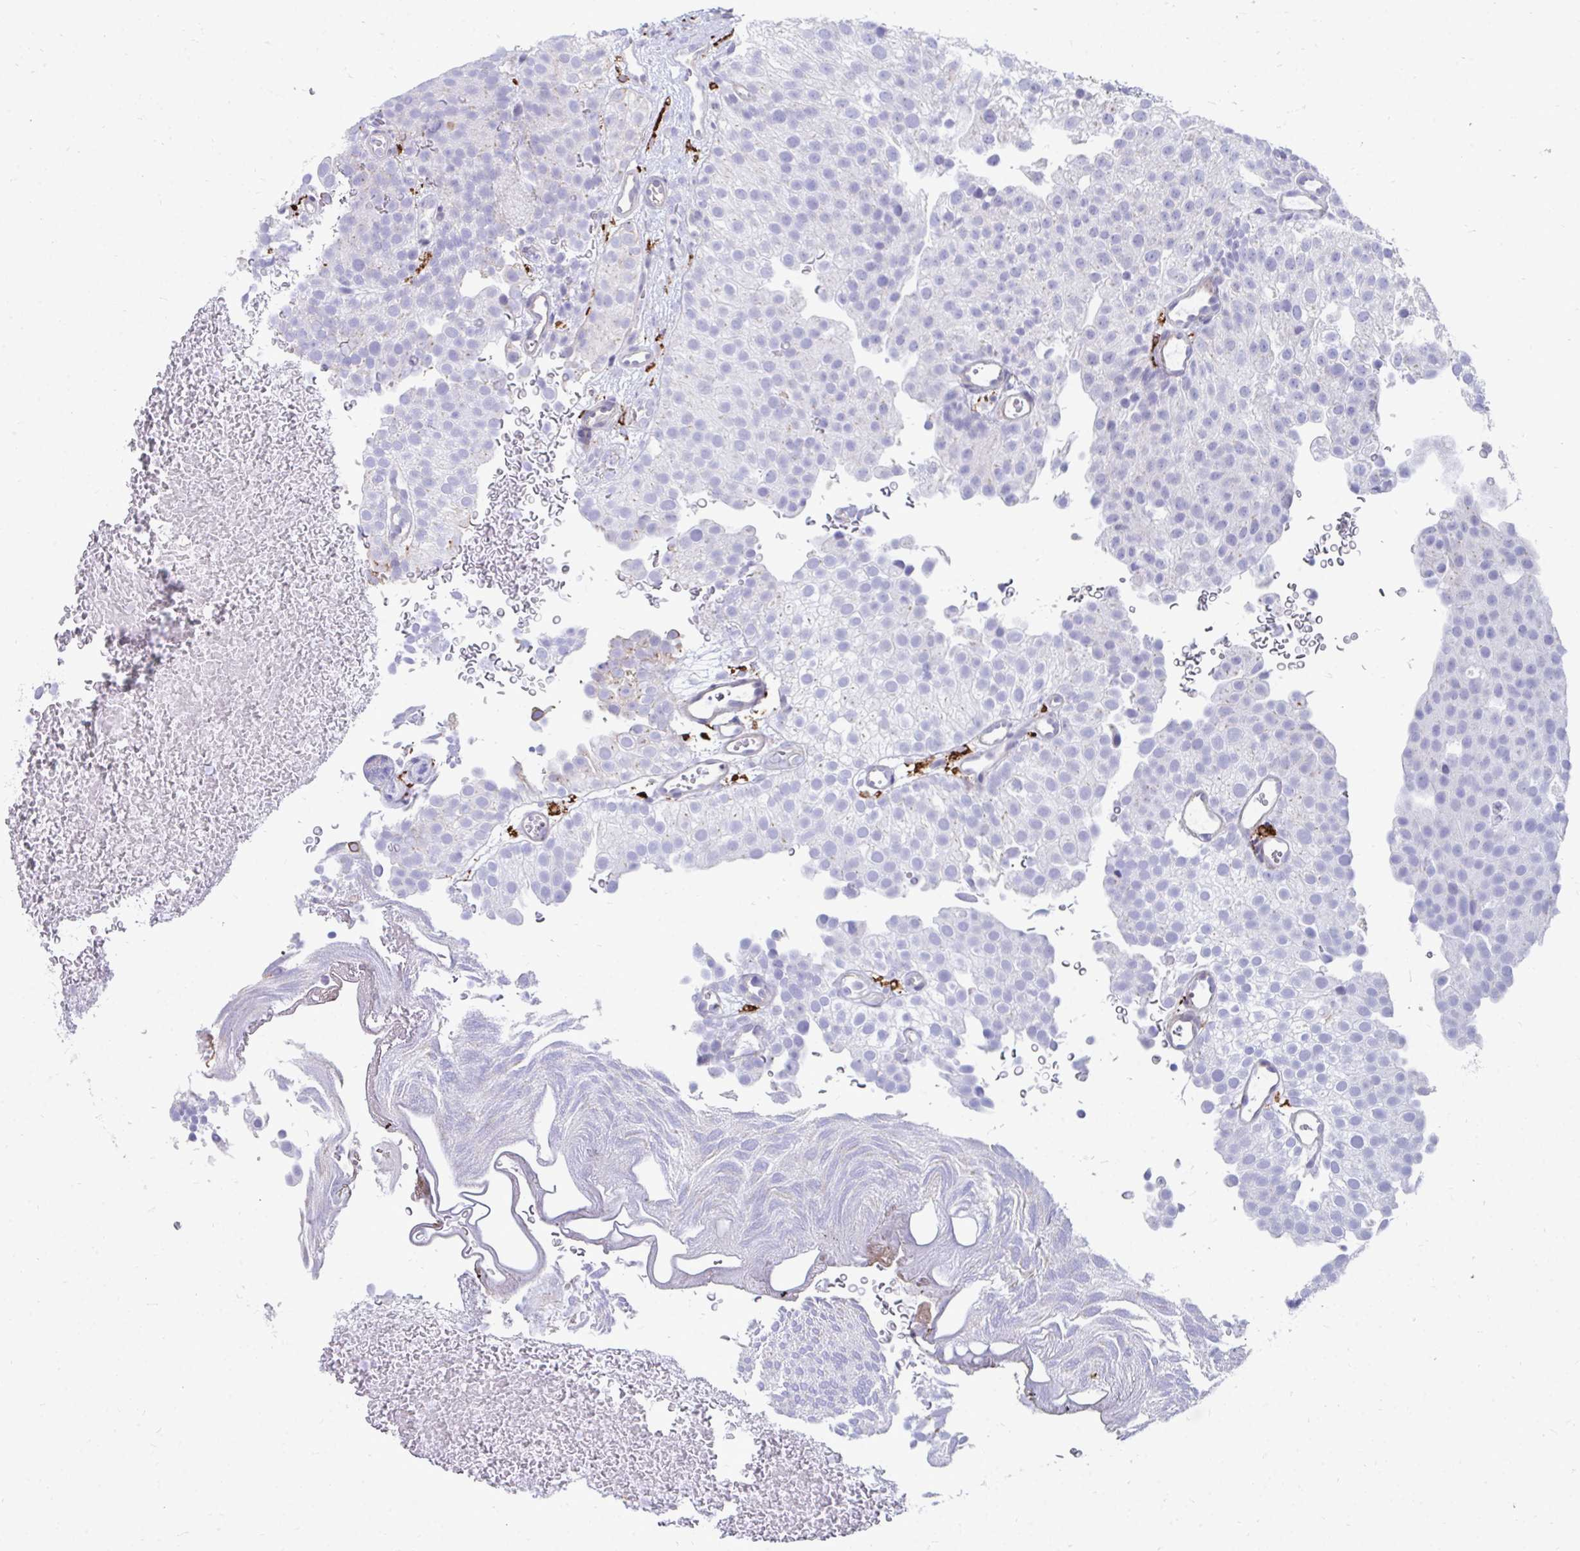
{"staining": {"intensity": "negative", "quantity": "none", "location": "none"}, "tissue": "urothelial cancer", "cell_type": "Tumor cells", "image_type": "cancer", "snomed": [{"axis": "morphology", "description": "Urothelial carcinoma, Low grade"}, {"axis": "topography", "description": "Urinary bladder"}], "caption": "Urothelial cancer was stained to show a protein in brown. There is no significant positivity in tumor cells.", "gene": "CD163", "patient": {"sex": "male", "age": 78}}